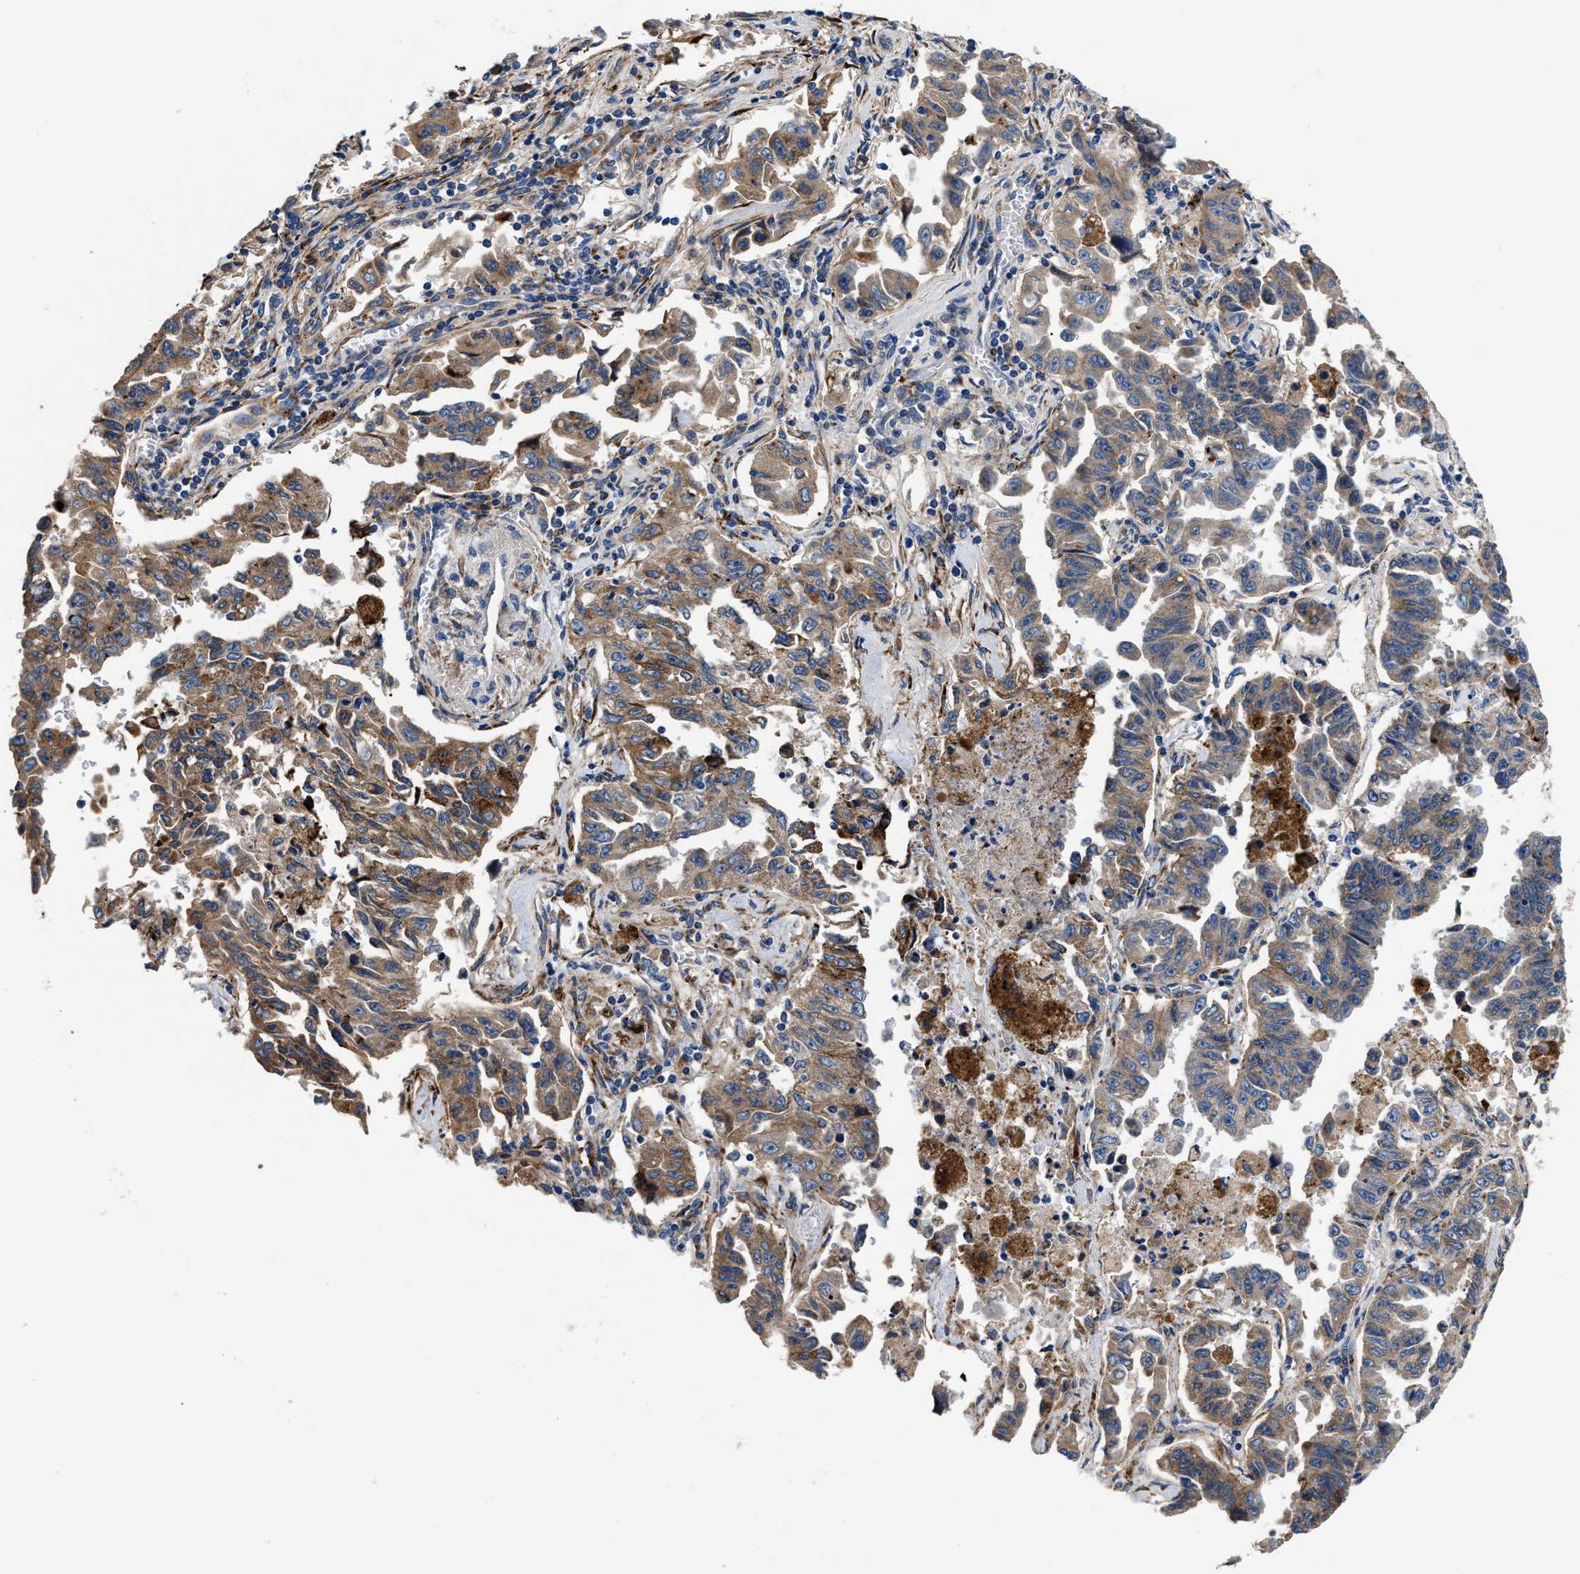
{"staining": {"intensity": "moderate", "quantity": ">75%", "location": "cytoplasmic/membranous"}, "tissue": "lung cancer", "cell_type": "Tumor cells", "image_type": "cancer", "snomed": [{"axis": "morphology", "description": "Adenocarcinoma, NOS"}, {"axis": "topography", "description": "Lung"}], "caption": "Immunohistochemistry of human lung cancer reveals medium levels of moderate cytoplasmic/membranous positivity in approximately >75% of tumor cells. (DAB (3,3'-diaminobenzidine) IHC, brown staining for protein, blue staining for nuclei).", "gene": "SLC12A2", "patient": {"sex": "female", "age": 51}}